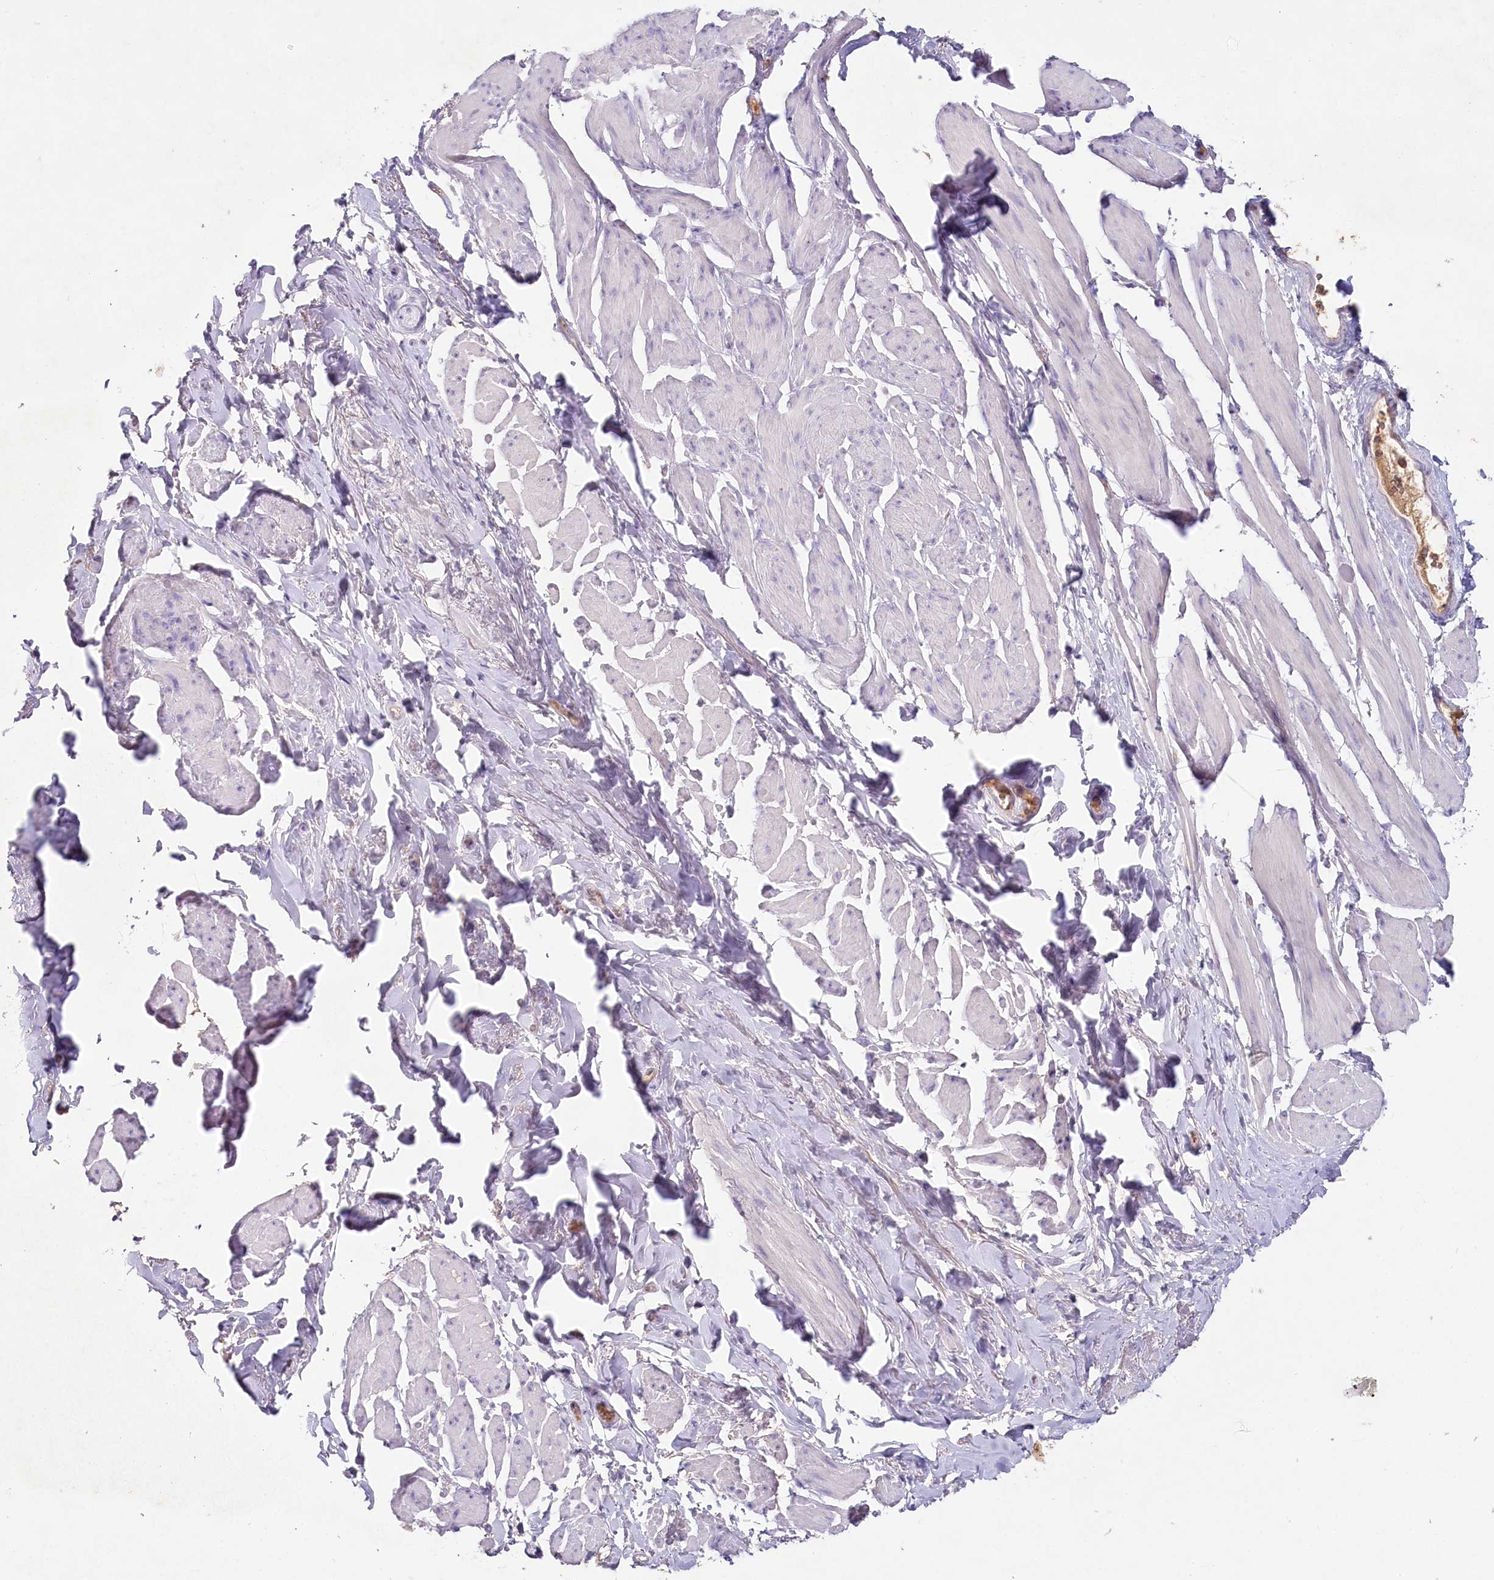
{"staining": {"intensity": "negative", "quantity": "none", "location": "none"}, "tissue": "smooth muscle", "cell_type": "Smooth muscle cells", "image_type": "normal", "snomed": [{"axis": "morphology", "description": "Normal tissue, NOS"}, {"axis": "topography", "description": "Smooth muscle"}, {"axis": "topography", "description": "Peripheral nerve tissue"}], "caption": "Protein analysis of benign smooth muscle displays no significant positivity in smooth muscle cells.", "gene": "HPD", "patient": {"sex": "male", "age": 69}}